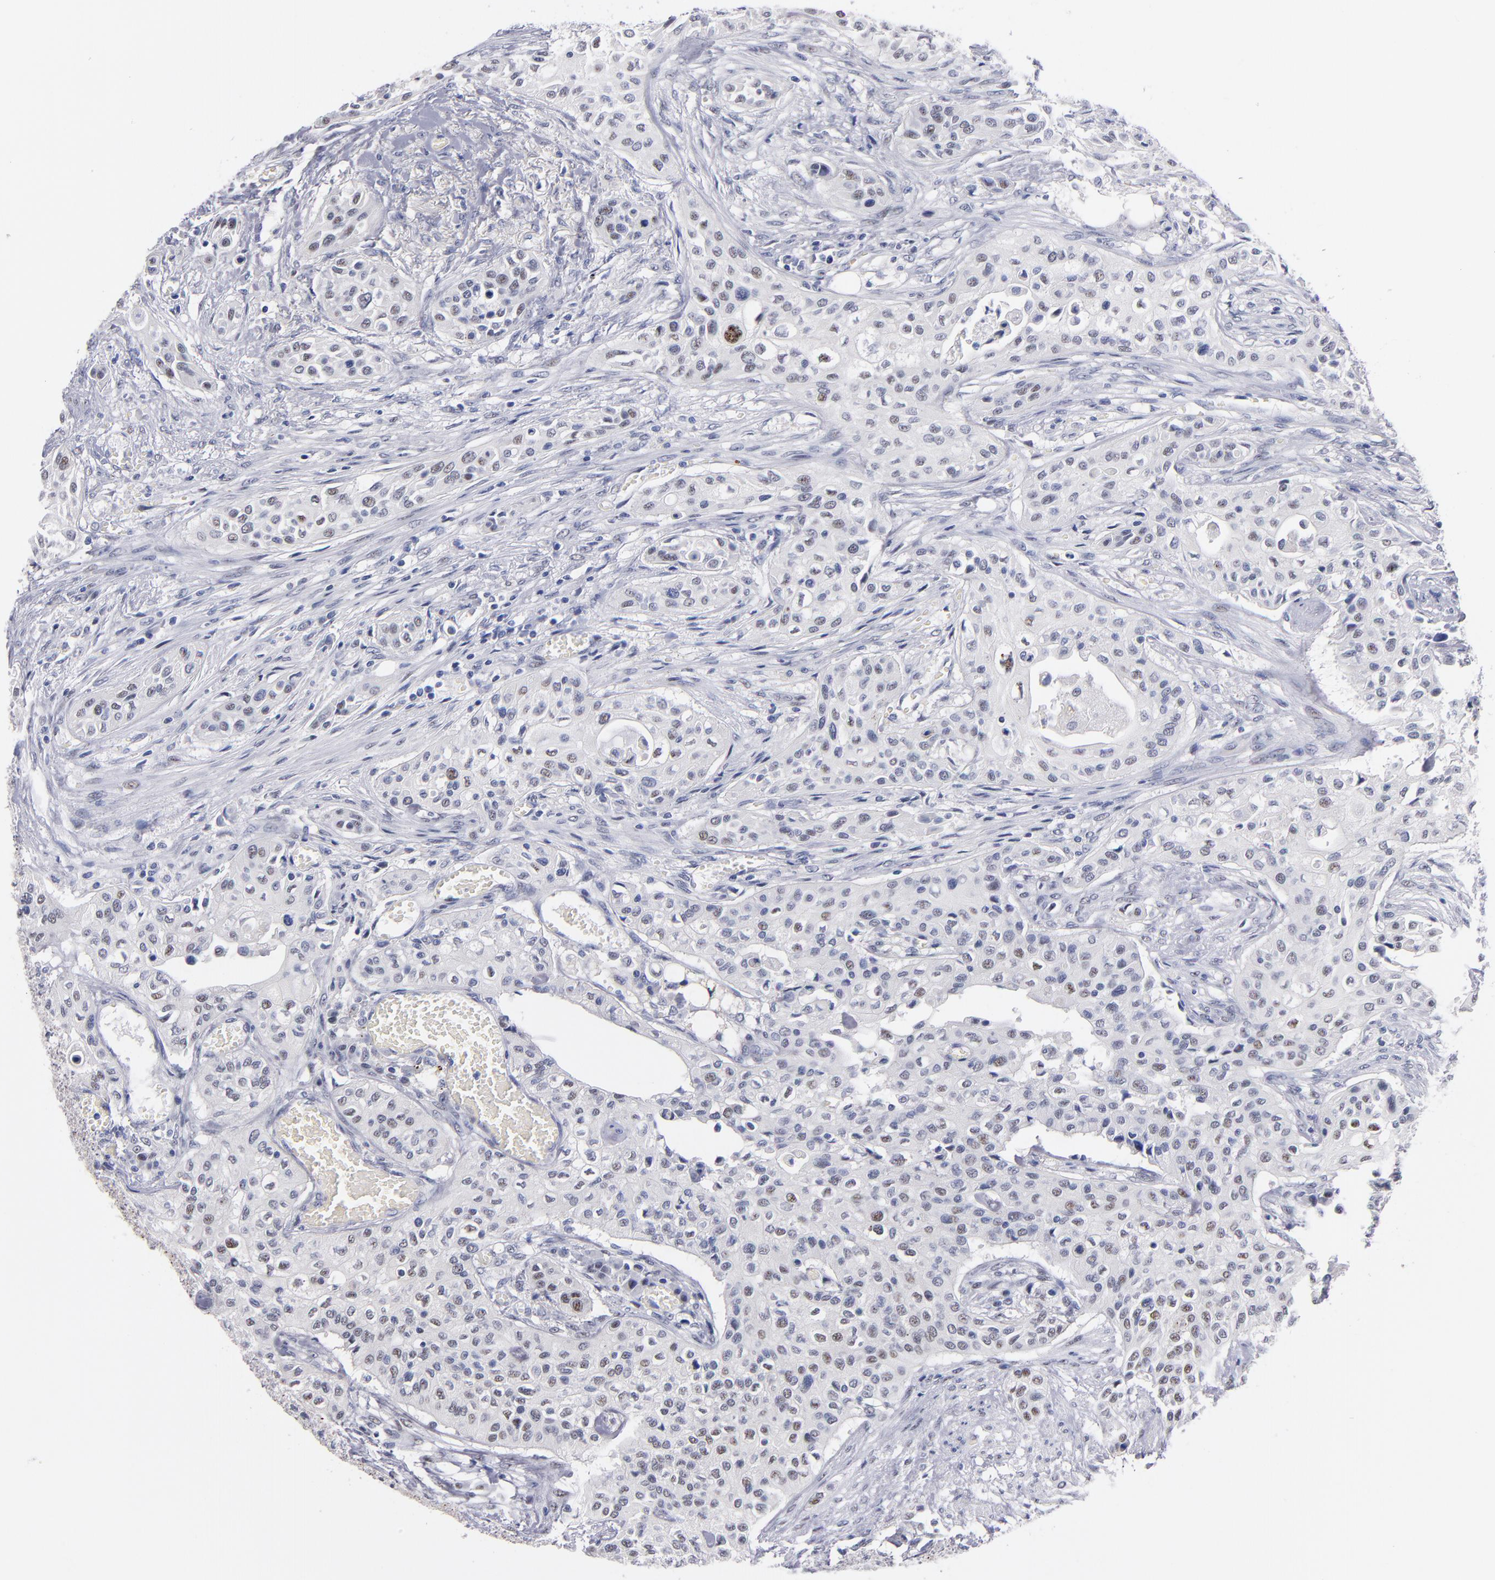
{"staining": {"intensity": "moderate", "quantity": ">75%", "location": "nuclear"}, "tissue": "urothelial cancer", "cell_type": "Tumor cells", "image_type": "cancer", "snomed": [{"axis": "morphology", "description": "Urothelial carcinoma, High grade"}, {"axis": "topography", "description": "Urinary bladder"}], "caption": "High-grade urothelial carcinoma stained for a protein shows moderate nuclear positivity in tumor cells.", "gene": "RAF1", "patient": {"sex": "male", "age": 74}}